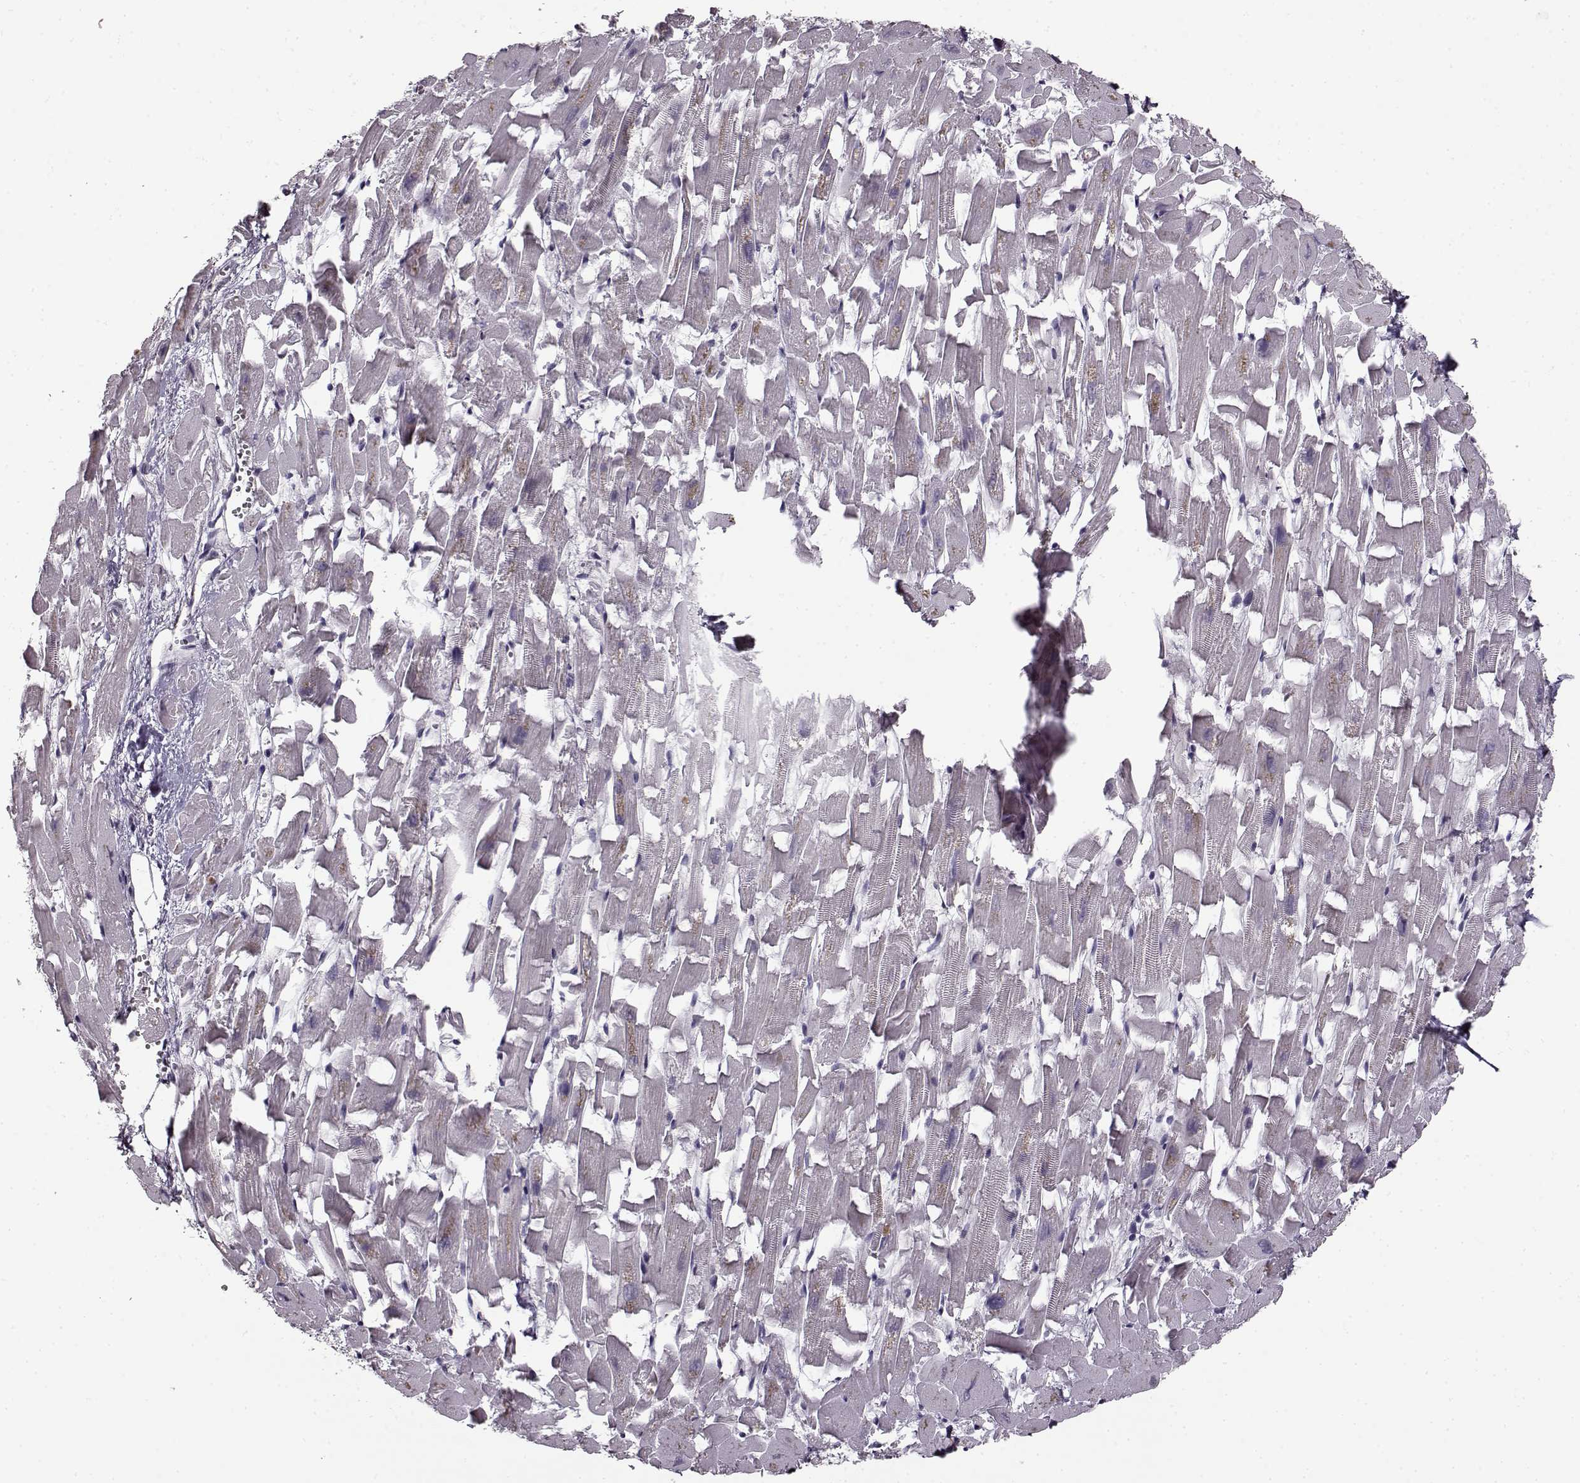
{"staining": {"intensity": "negative", "quantity": "none", "location": "none"}, "tissue": "heart muscle", "cell_type": "Cardiomyocytes", "image_type": "normal", "snomed": [{"axis": "morphology", "description": "Normal tissue, NOS"}, {"axis": "topography", "description": "Heart"}], "caption": "This is an immunohistochemistry (IHC) image of unremarkable heart muscle. There is no expression in cardiomyocytes.", "gene": "FSHB", "patient": {"sex": "female", "age": 64}}